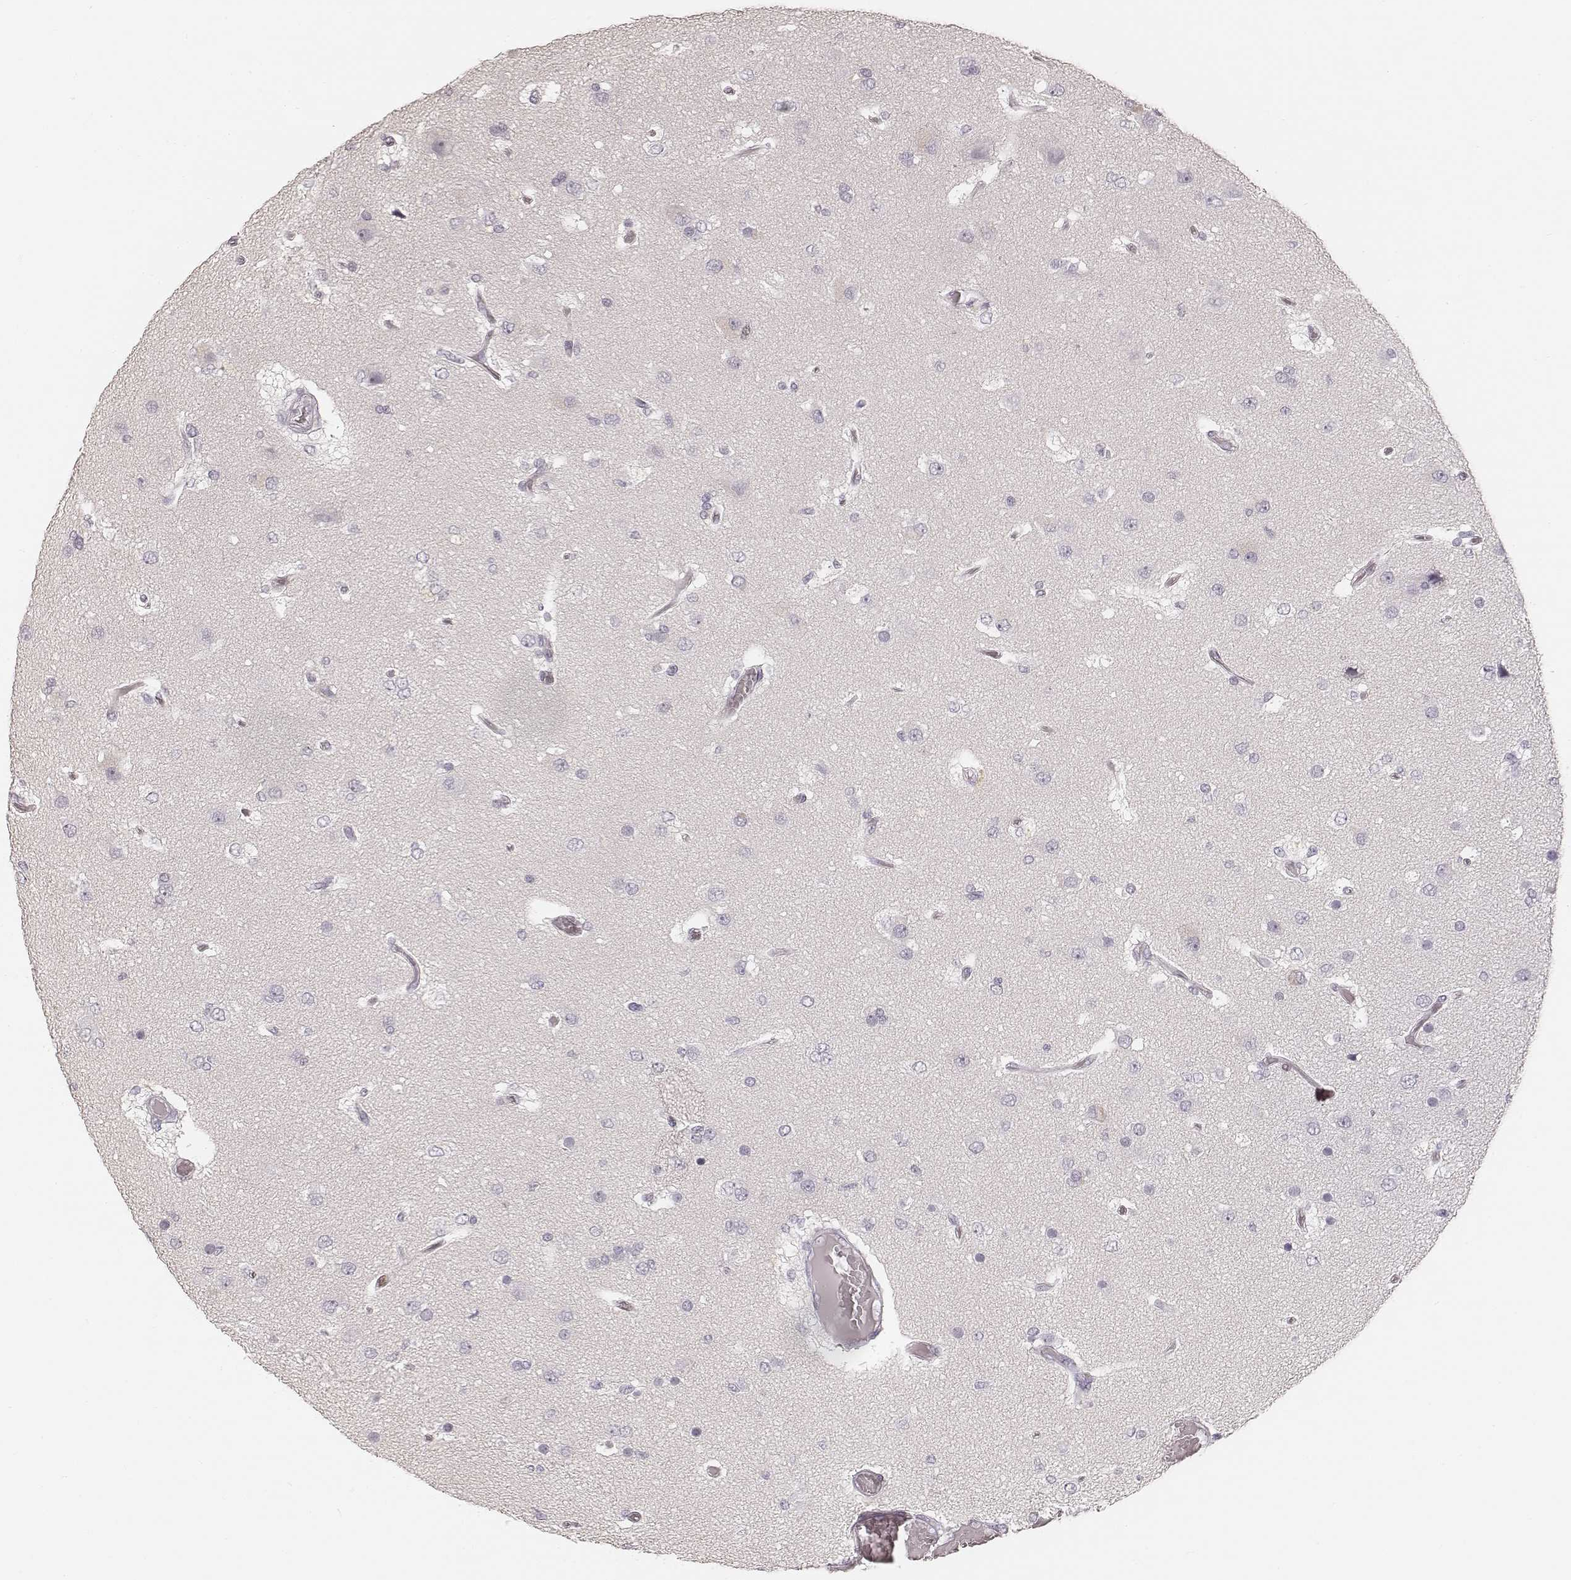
{"staining": {"intensity": "moderate", "quantity": "<25%", "location": "nuclear"}, "tissue": "glioma", "cell_type": "Tumor cells", "image_type": "cancer", "snomed": [{"axis": "morphology", "description": "Glioma, malignant, High grade"}, {"axis": "topography", "description": "Brain"}], "caption": "High-grade glioma (malignant) stained with a brown dye demonstrates moderate nuclear positive staining in about <25% of tumor cells.", "gene": "TEX37", "patient": {"sex": "female", "age": 63}}